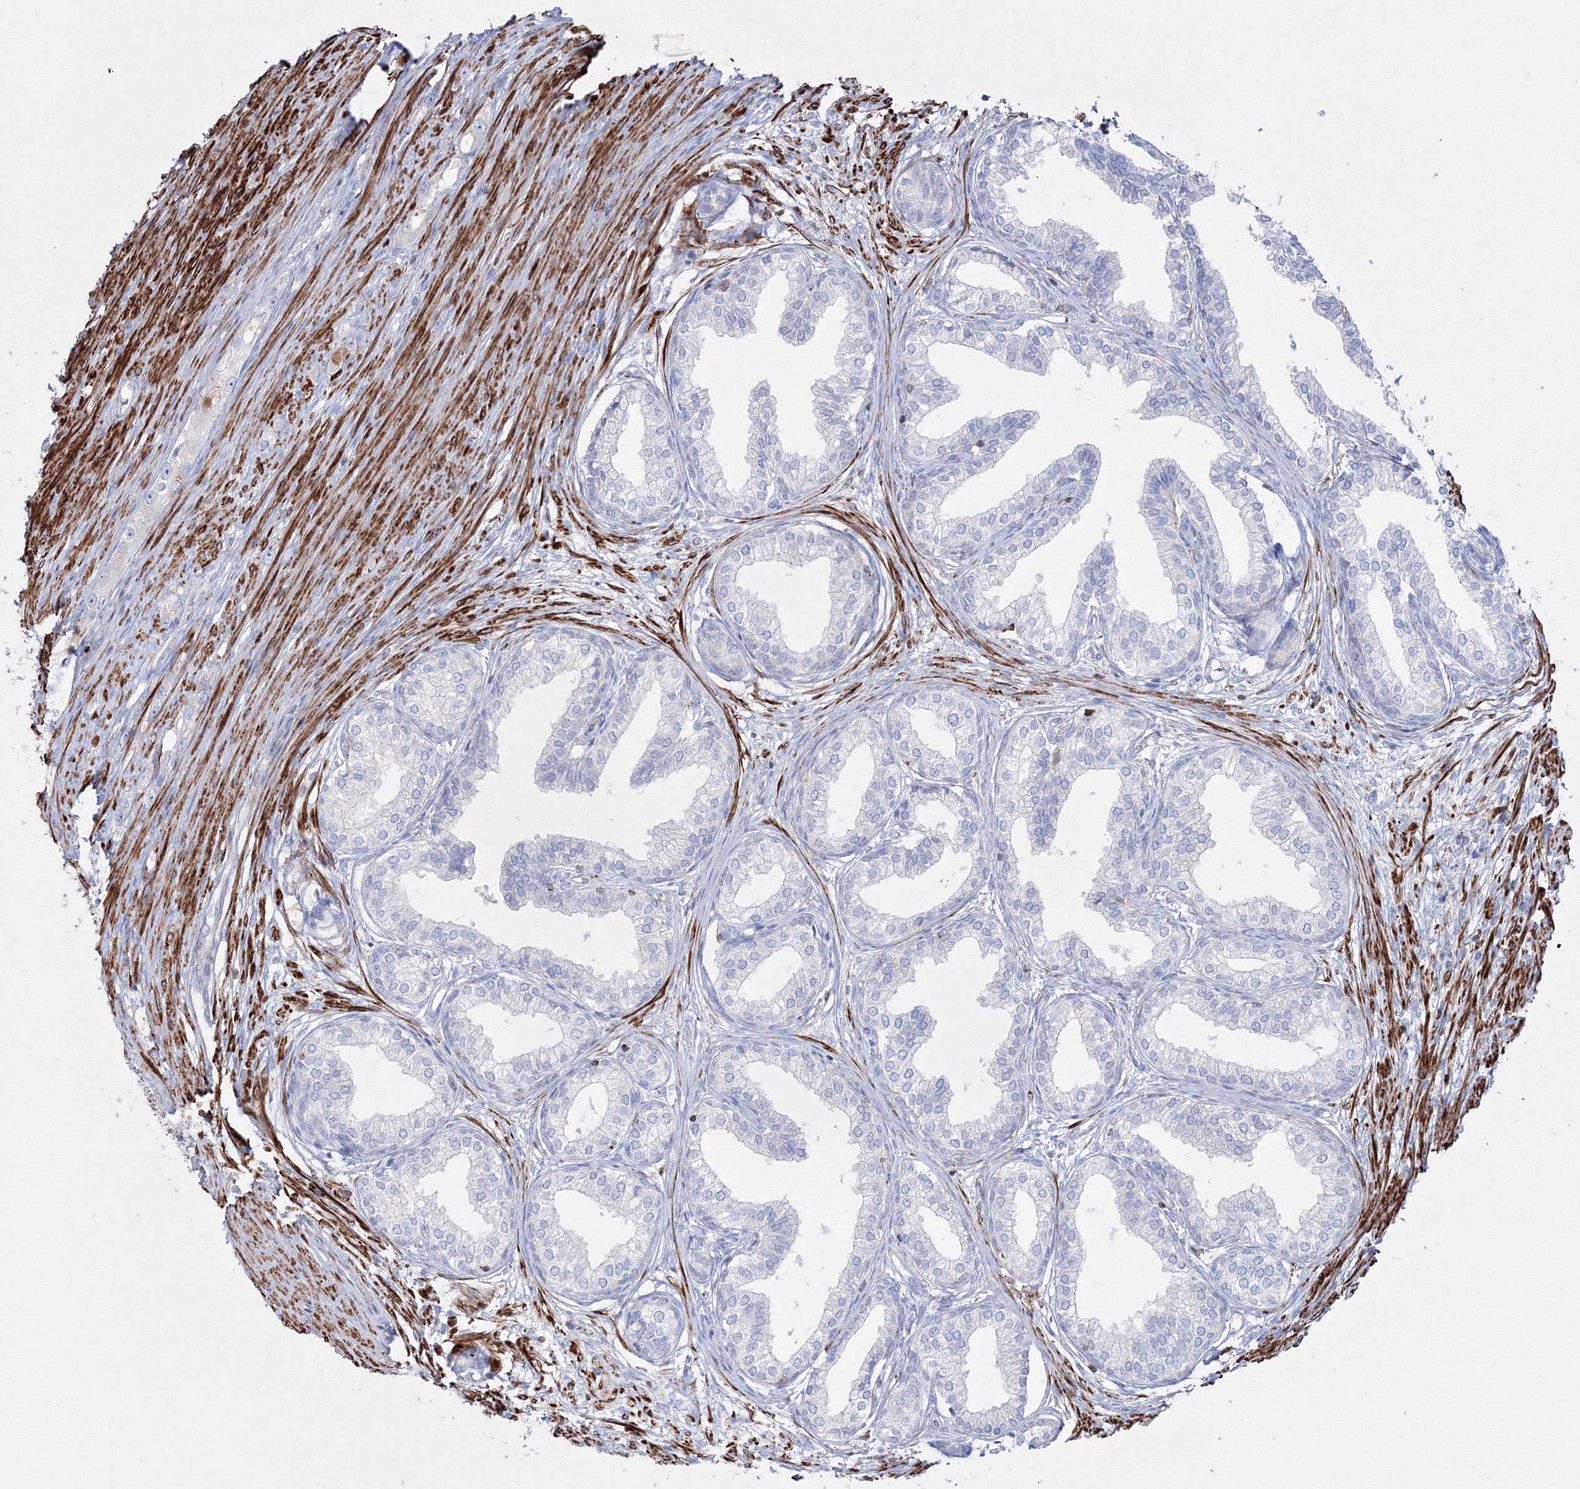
{"staining": {"intensity": "negative", "quantity": "none", "location": "none"}, "tissue": "prostate cancer", "cell_type": "Tumor cells", "image_type": "cancer", "snomed": [{"axis": "morphology", "description": "Adenocarcinoma, High grade"}, {"axis": "topography", "description": "Prostate"}], "caption": "A histopathology image of human prostate cancer is negative for staining in tumor cells.", "gene": "GPR82", "patient": {"sex": "male", "age": 63}}